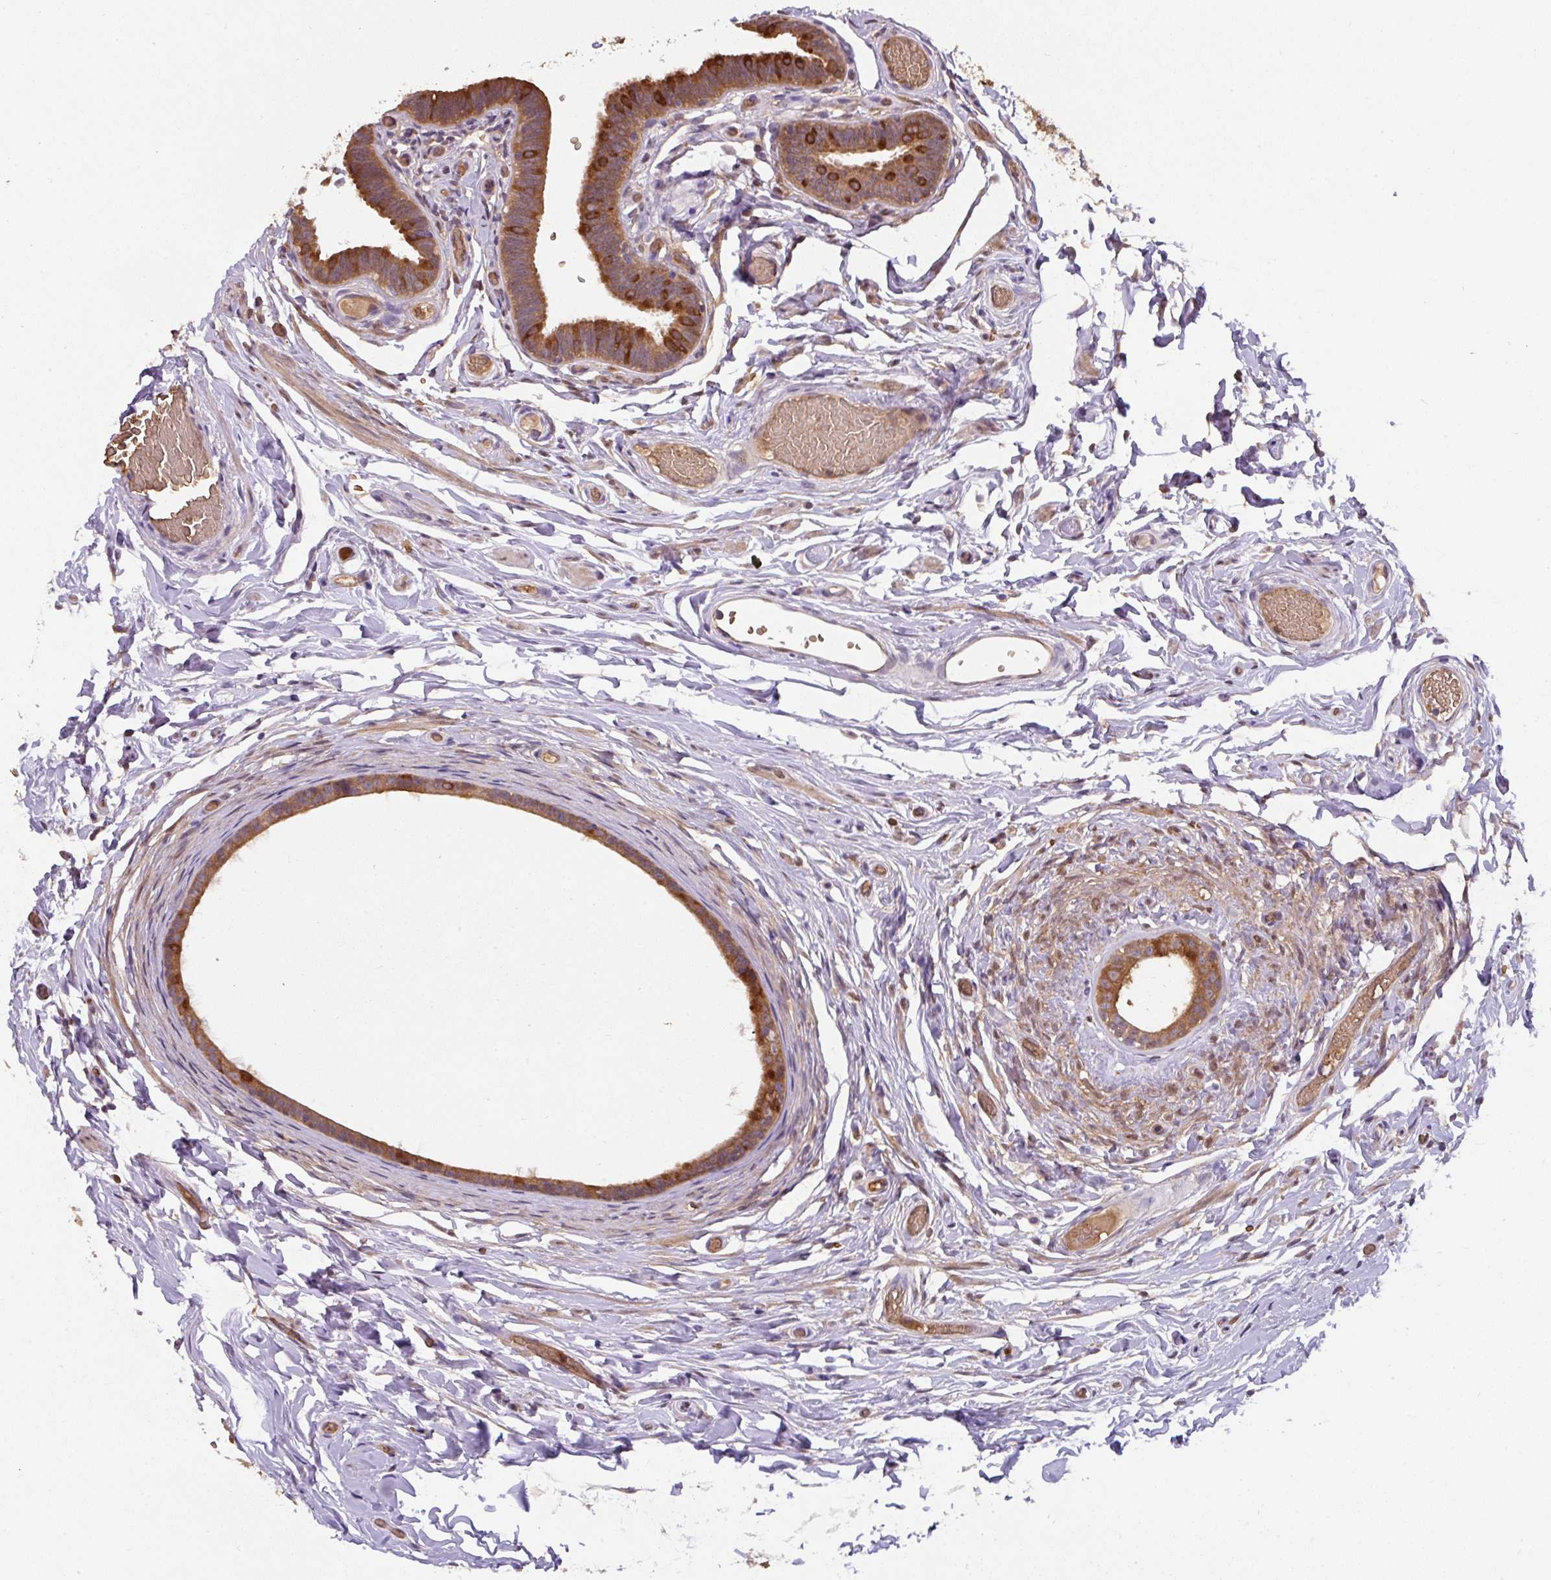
{"staining": {"intensity": "strong", "quantity": ">75%", "location": "cytoplasmic/membranous"}, "tissue": "epididymis", "cell_type": "Glandular cells", "image_type": "normal", "snomed": [{"axis": "morphology", "description": "Normal tissue, NOS"}, {"axis": "morphology", "description": "Carcinoma, Embryonal, NOS"}, {"axis": "topography", "description": "Testis"}, {"axis": "topography", "description": "Epididymis"}], "caption": "Glandular cells demonstrate high levels of strong cytoplasmic/membranous positivity in about >75% of cells in normal human epididymis.", "gene": "ST13", "patient": {"sex": "male", "age": 36}}